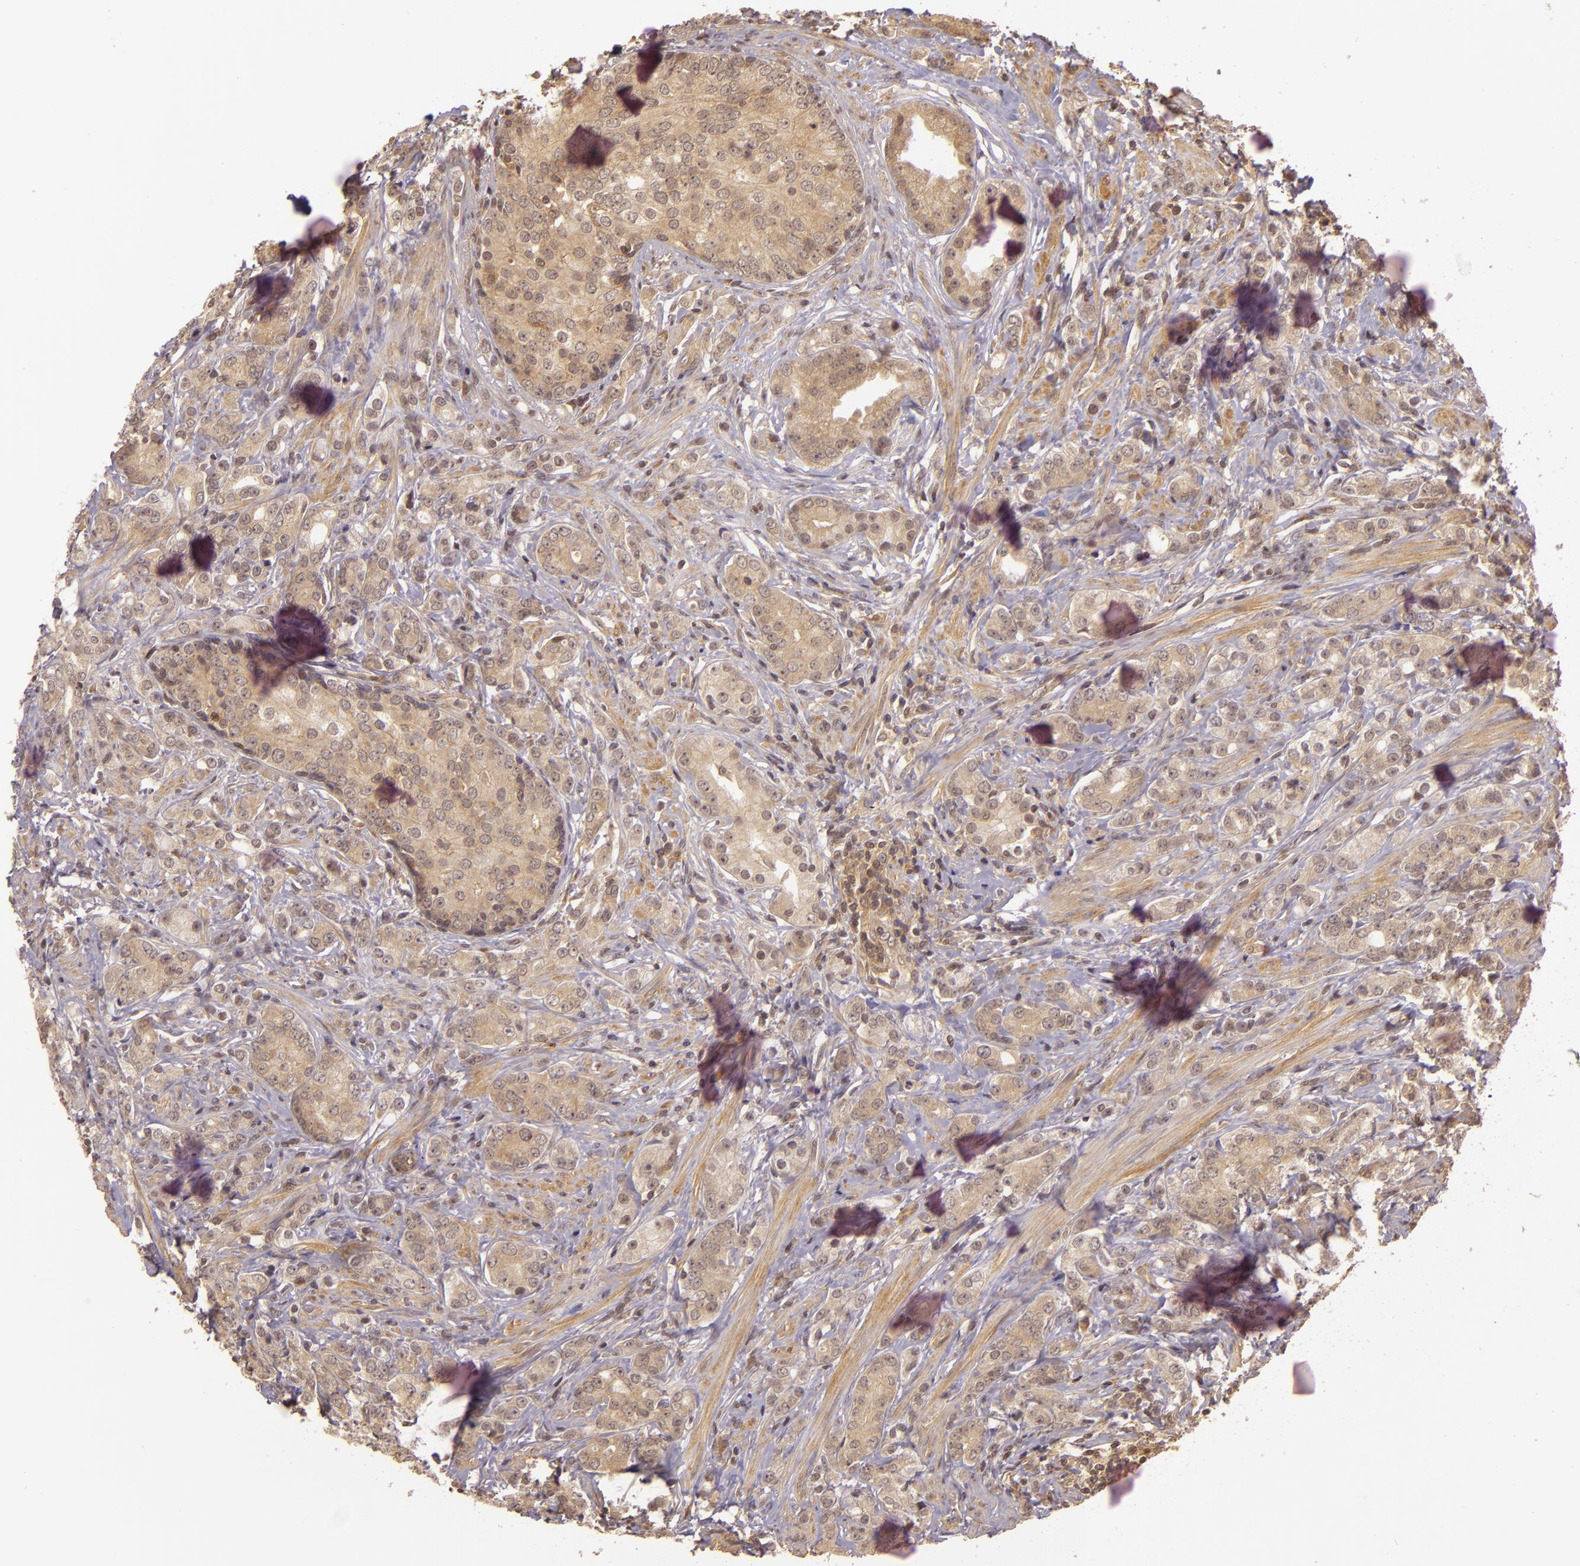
{"staining": {"intensity": "moderate", "quantity": ">75%", "location": "cytoplasmic/membranous"}, "tissue": "prostate cancer", "cell_type": "Tumor cells", "image_type": "cancer", "snomed": [{"axis": "morphology", "description": "Adenocarcinoma, Medium grade"}, {"axis": "topography", "description": "Prostate"}], "caption": "Immunohistochemistry (IHC) of human prostate cancer reveals medium levels of moderate cytoplasmic/membranous positivity in approximately >75% of tumor cells. The staining is performed using DAB (3,3'-diaminobenzidine) brown chromogen to label protein expression. The nuclei are counter-stained blue using hematoxylin.", "gene": "TXNRD2", "patient": {"sex": "male", "age": 59}}